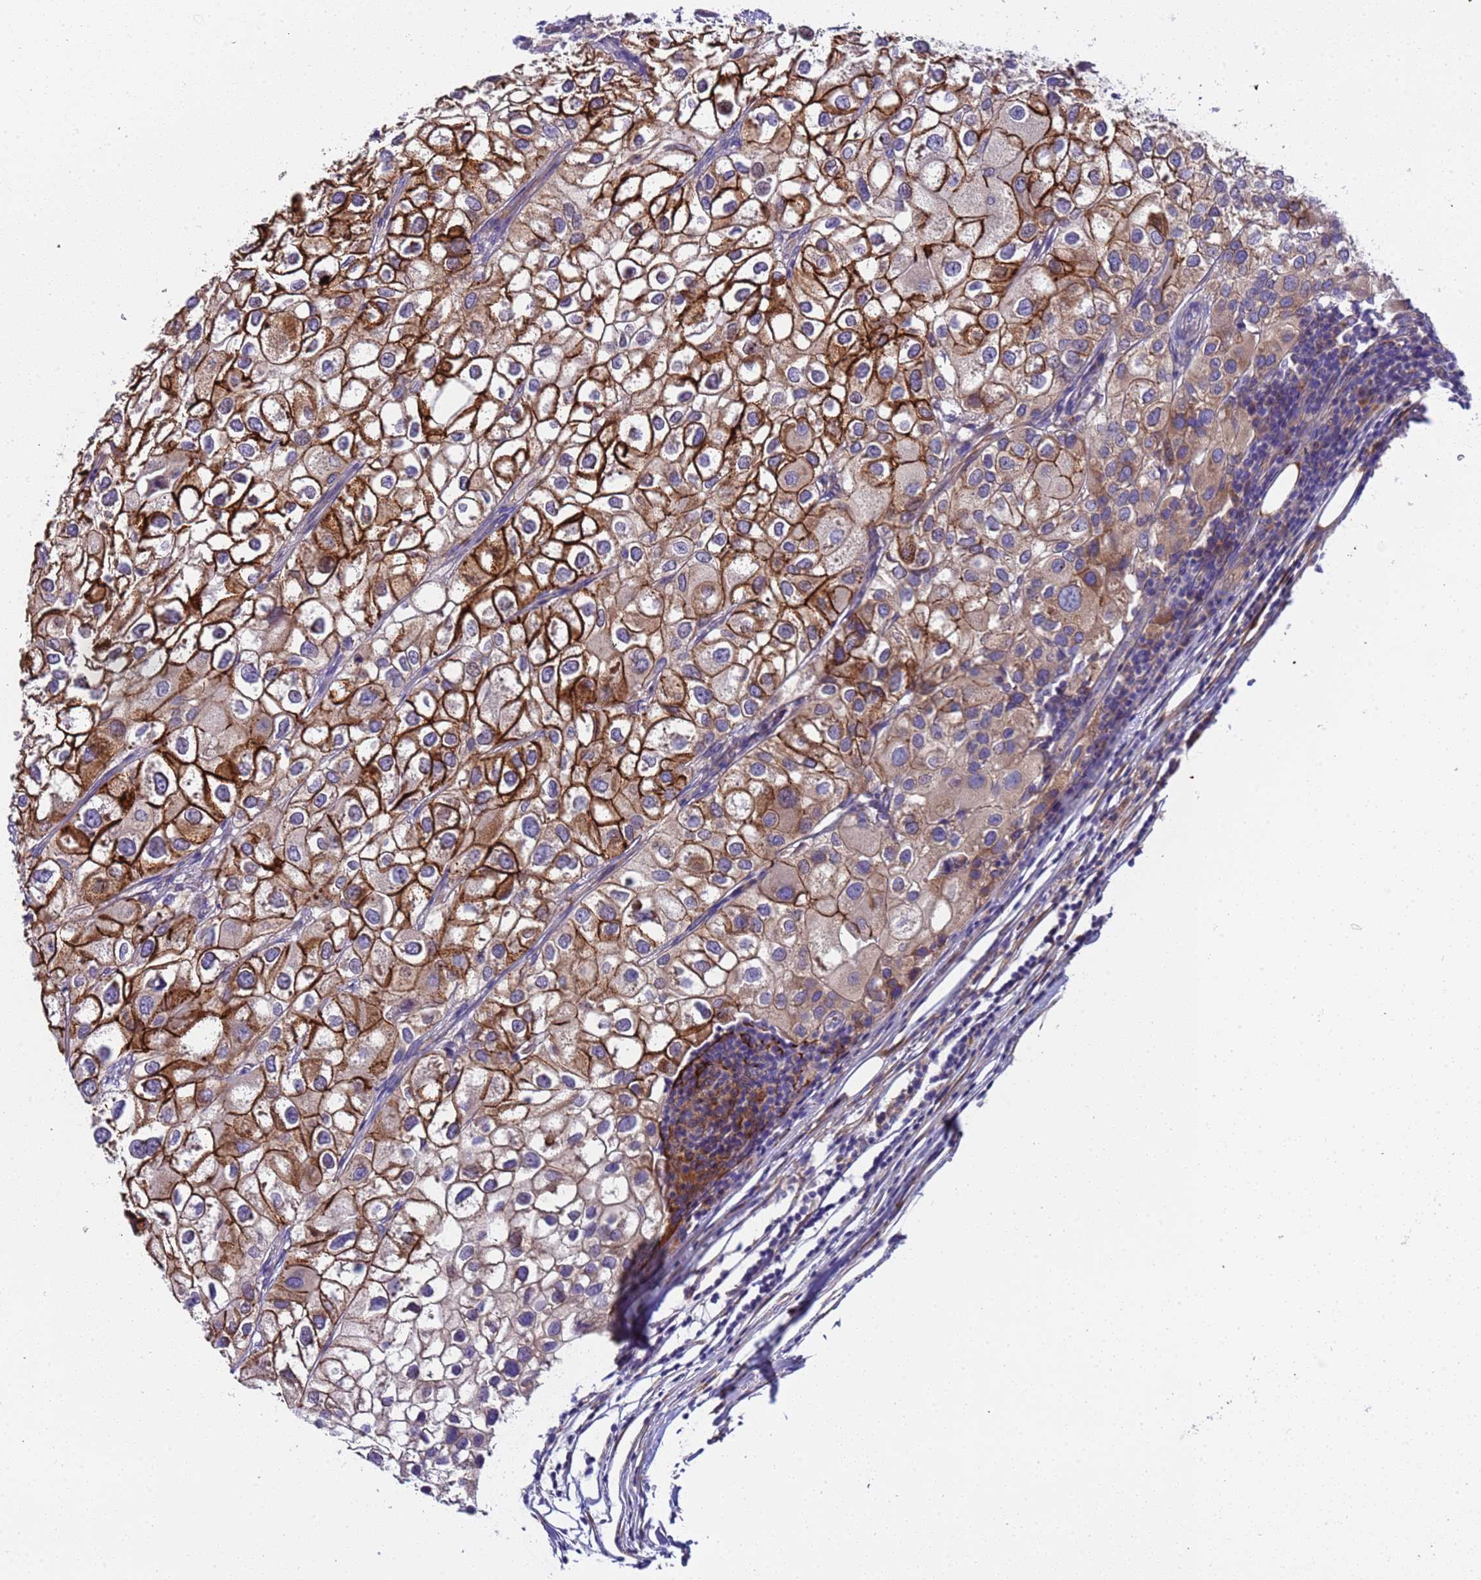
{"staining": {"intensity": "strong", "quantity": "25%-75%", "location": "cytoplasmic/membranous"}, "tissue": "urothelial cancer", "cell_type": "Tumor cells", "image_type": "cancer", "snomed": [{"axis": "morphology", "description": "Urothelial carcinoma, High grade"}, {"axis": "topography", "description": "Urinary bladder"}], "caption": "The histopathology image demonstrates staining of urothelial cancer, revealing strong cytoplasmic/membranous protein expression (brown color) within tumor cells.", "gene": "PAQR7", "patient": {"sex": "male", "age": 64}}